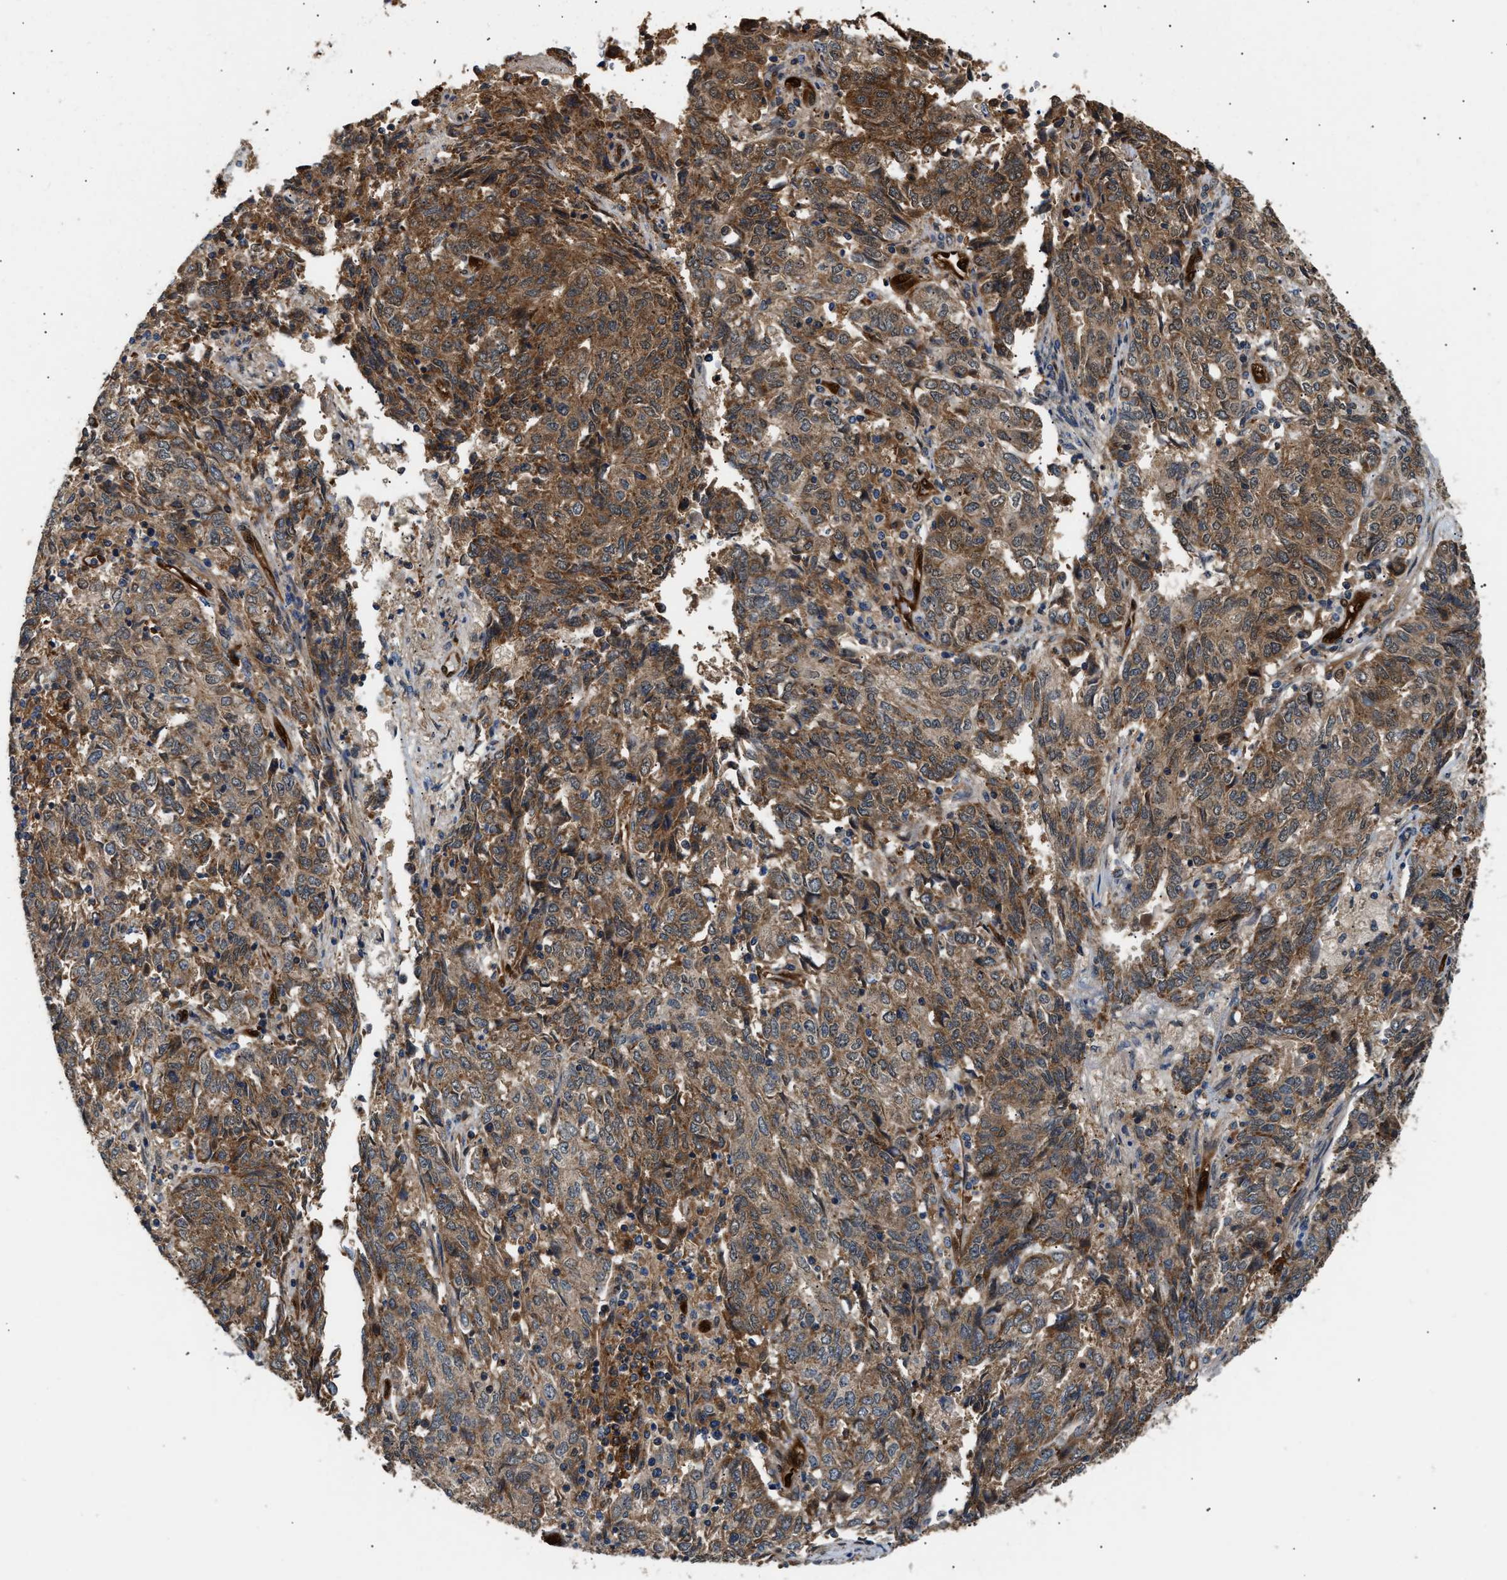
{"staining": {"intensity": "moderate", "quantity": ">75%", "location": "cytoplasmic/membranous"}, "tissue": "endometrial cancer", "cell_type": "Tumor cells", "image_type": "cancer", "snomed": [{"axis": "morphology", "description": "Adenocarcinoma, NOS"}, {"axis": "topography", "description": "Endometrium"}], "caption": "IHC of human endometrial cancer shows medium levels of moderate cytoplasmic/membranous positivity in approximately >75% of tumor cells. (DAB IHC, brown staining for protein, blue staining for nuclei).", "gene": "PPA1", "patient": {"sex": "female", "age": 80}}